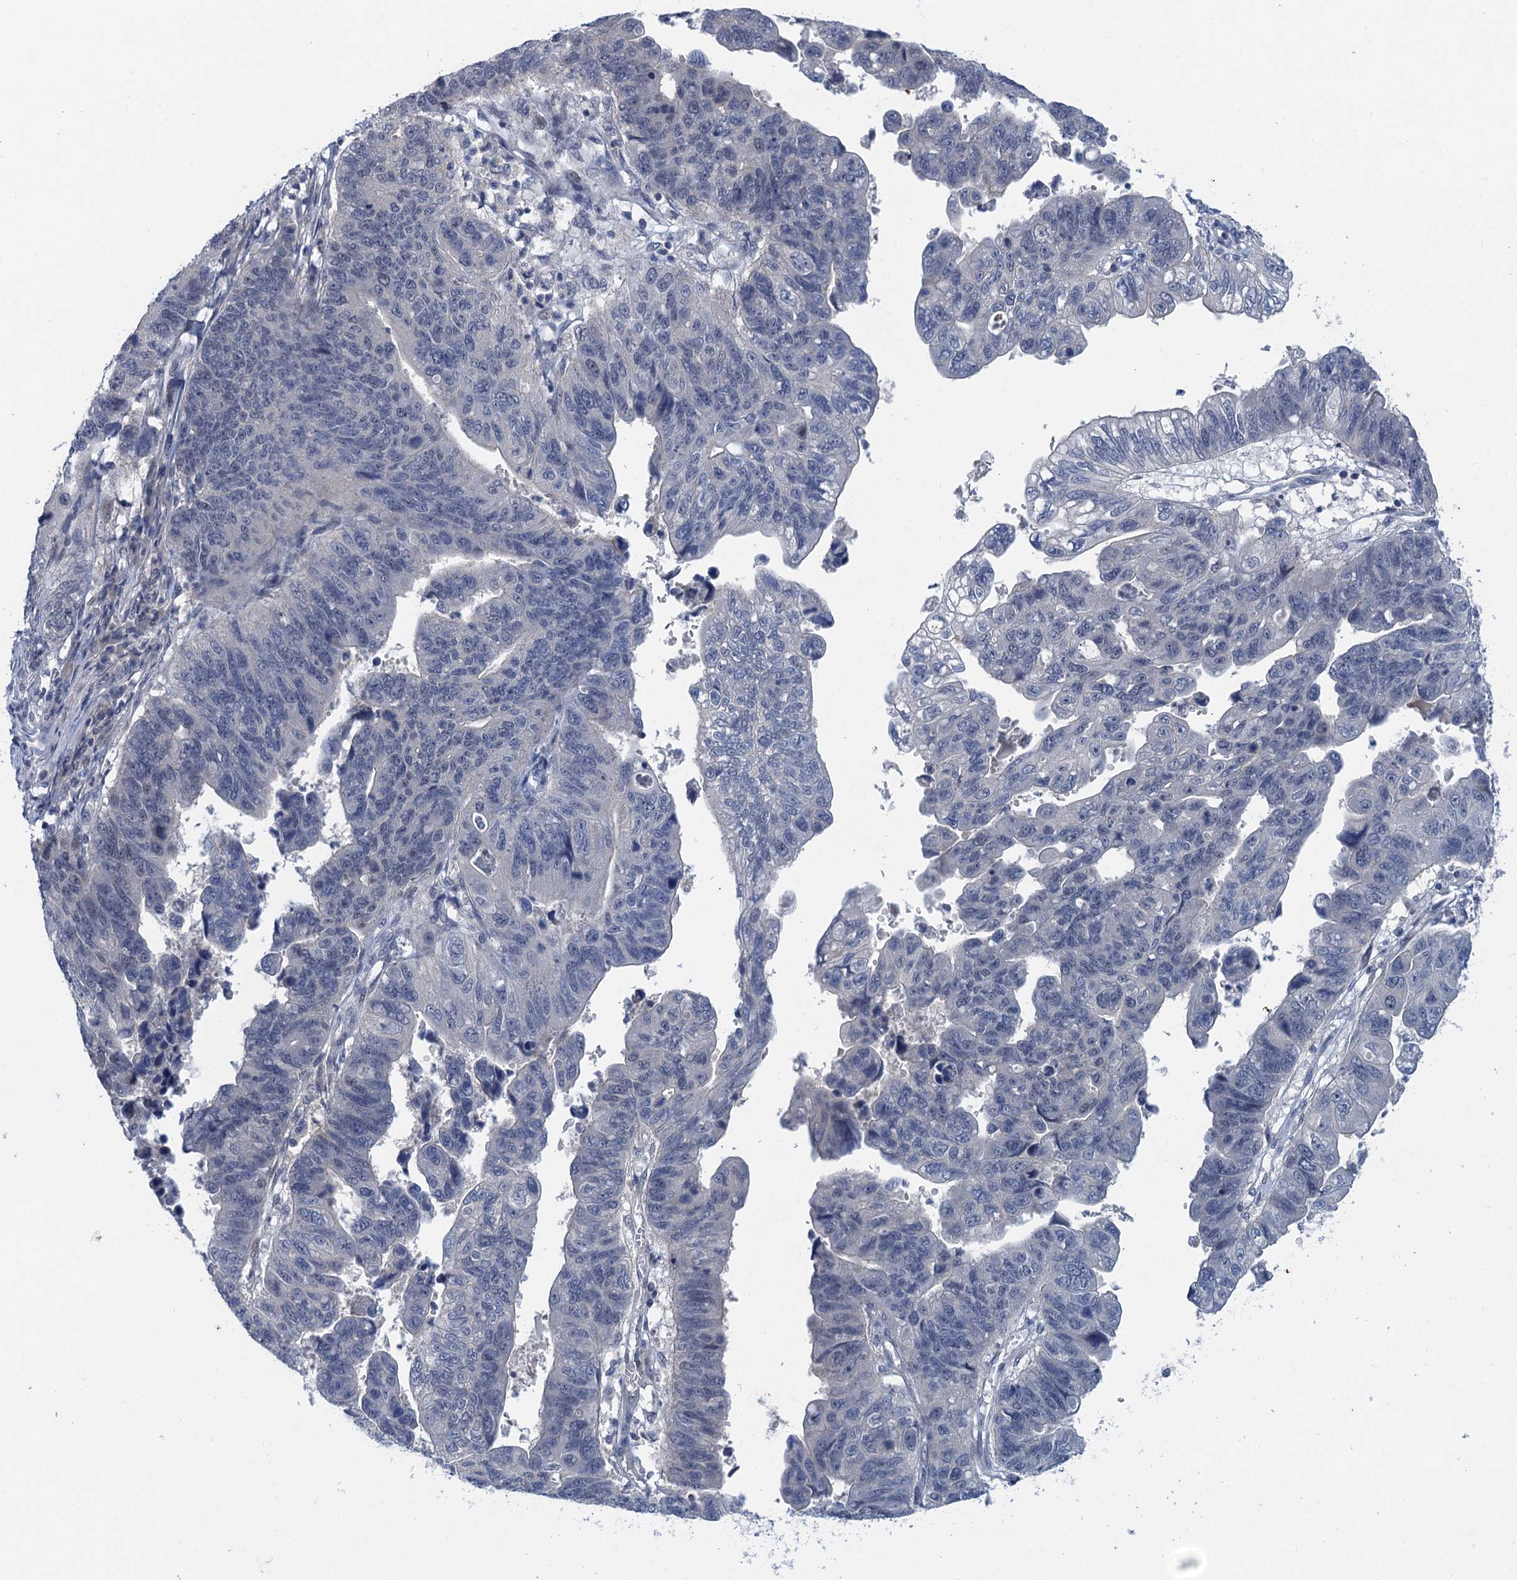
{"staining": {"intensity": "negative", "quantity": "none", "location": "none"}, "tissue": "stomach cancer", "cell_type": "Tumor cells", "image_type": "cancer", "snomed": [{"axis": "morphology", "description": "Adenocarcinoma, NOS"}, {"axis": "topography", "description": "Stomach"}], "caption": "A photomicrograph of human stomach adenocarcinoma is negative for staining in tumor cells.", "gene": "MRFAP1", "patient": {"sex": "male", "age": 59}}